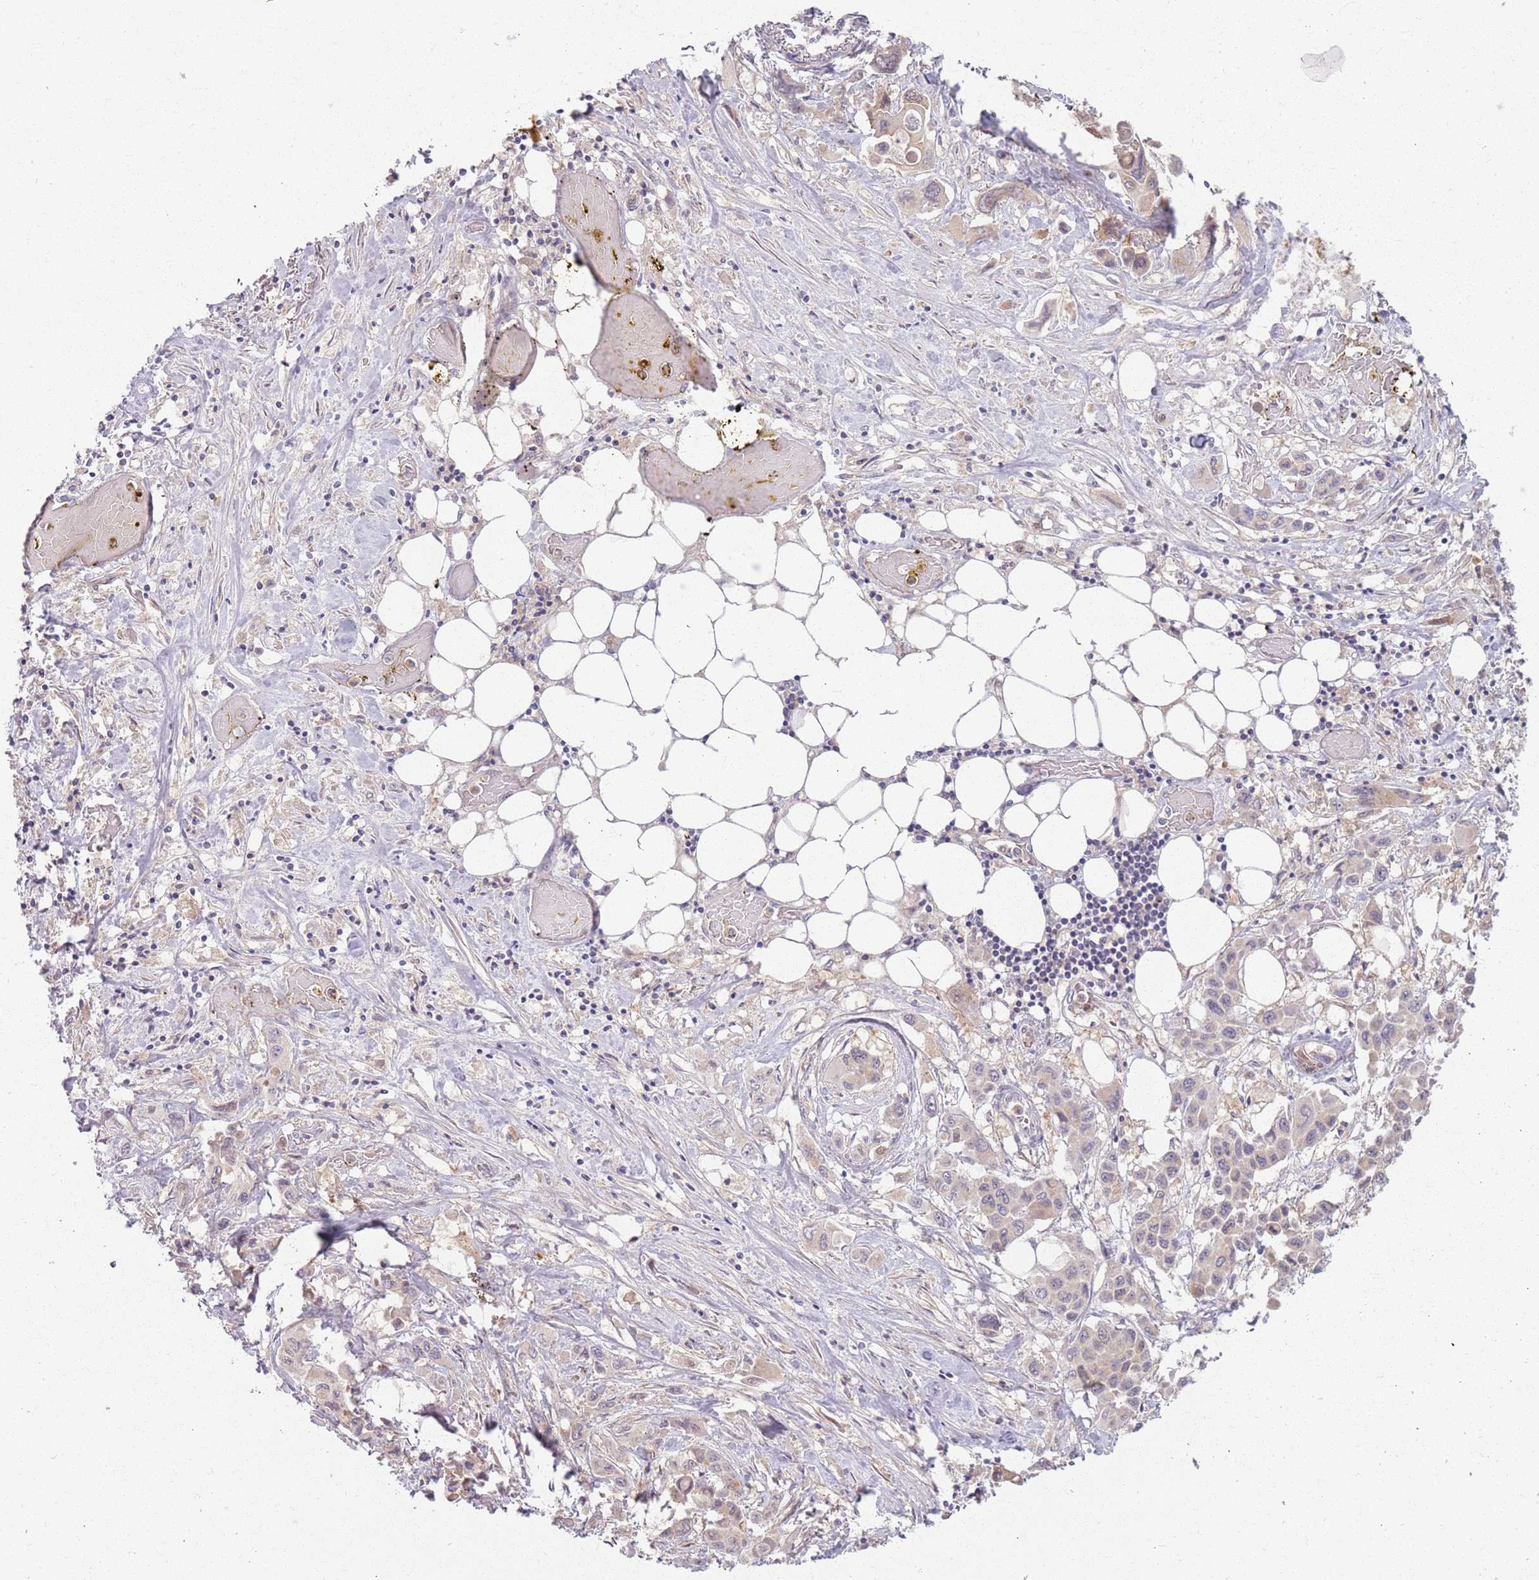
{"staining": {"intensity": "negative", "quantity": "none", "location": "none"}, "tissue": "pancreatic cancer", "cell_type": "Tumor cells", "image_type": "cancer", "snomed": [{"axis": "morphology", "description": "Adenocarcinoma, NOS"}, {"axis": "topography", "description": "Pancreas"}], "caption": "Immunohistochemistry (IHC) photomicrograph of neoplastic tissue: pancreatic cancer stained with DAB displays no significant protein positivity in tumor cells. Brightfield microscopy of IHC stained with DAB (brown) and hematoxylin (blue), captured at high magnification.", "gene": "ZDHHC2", "patient": {"sex": "male", "age": 92}}